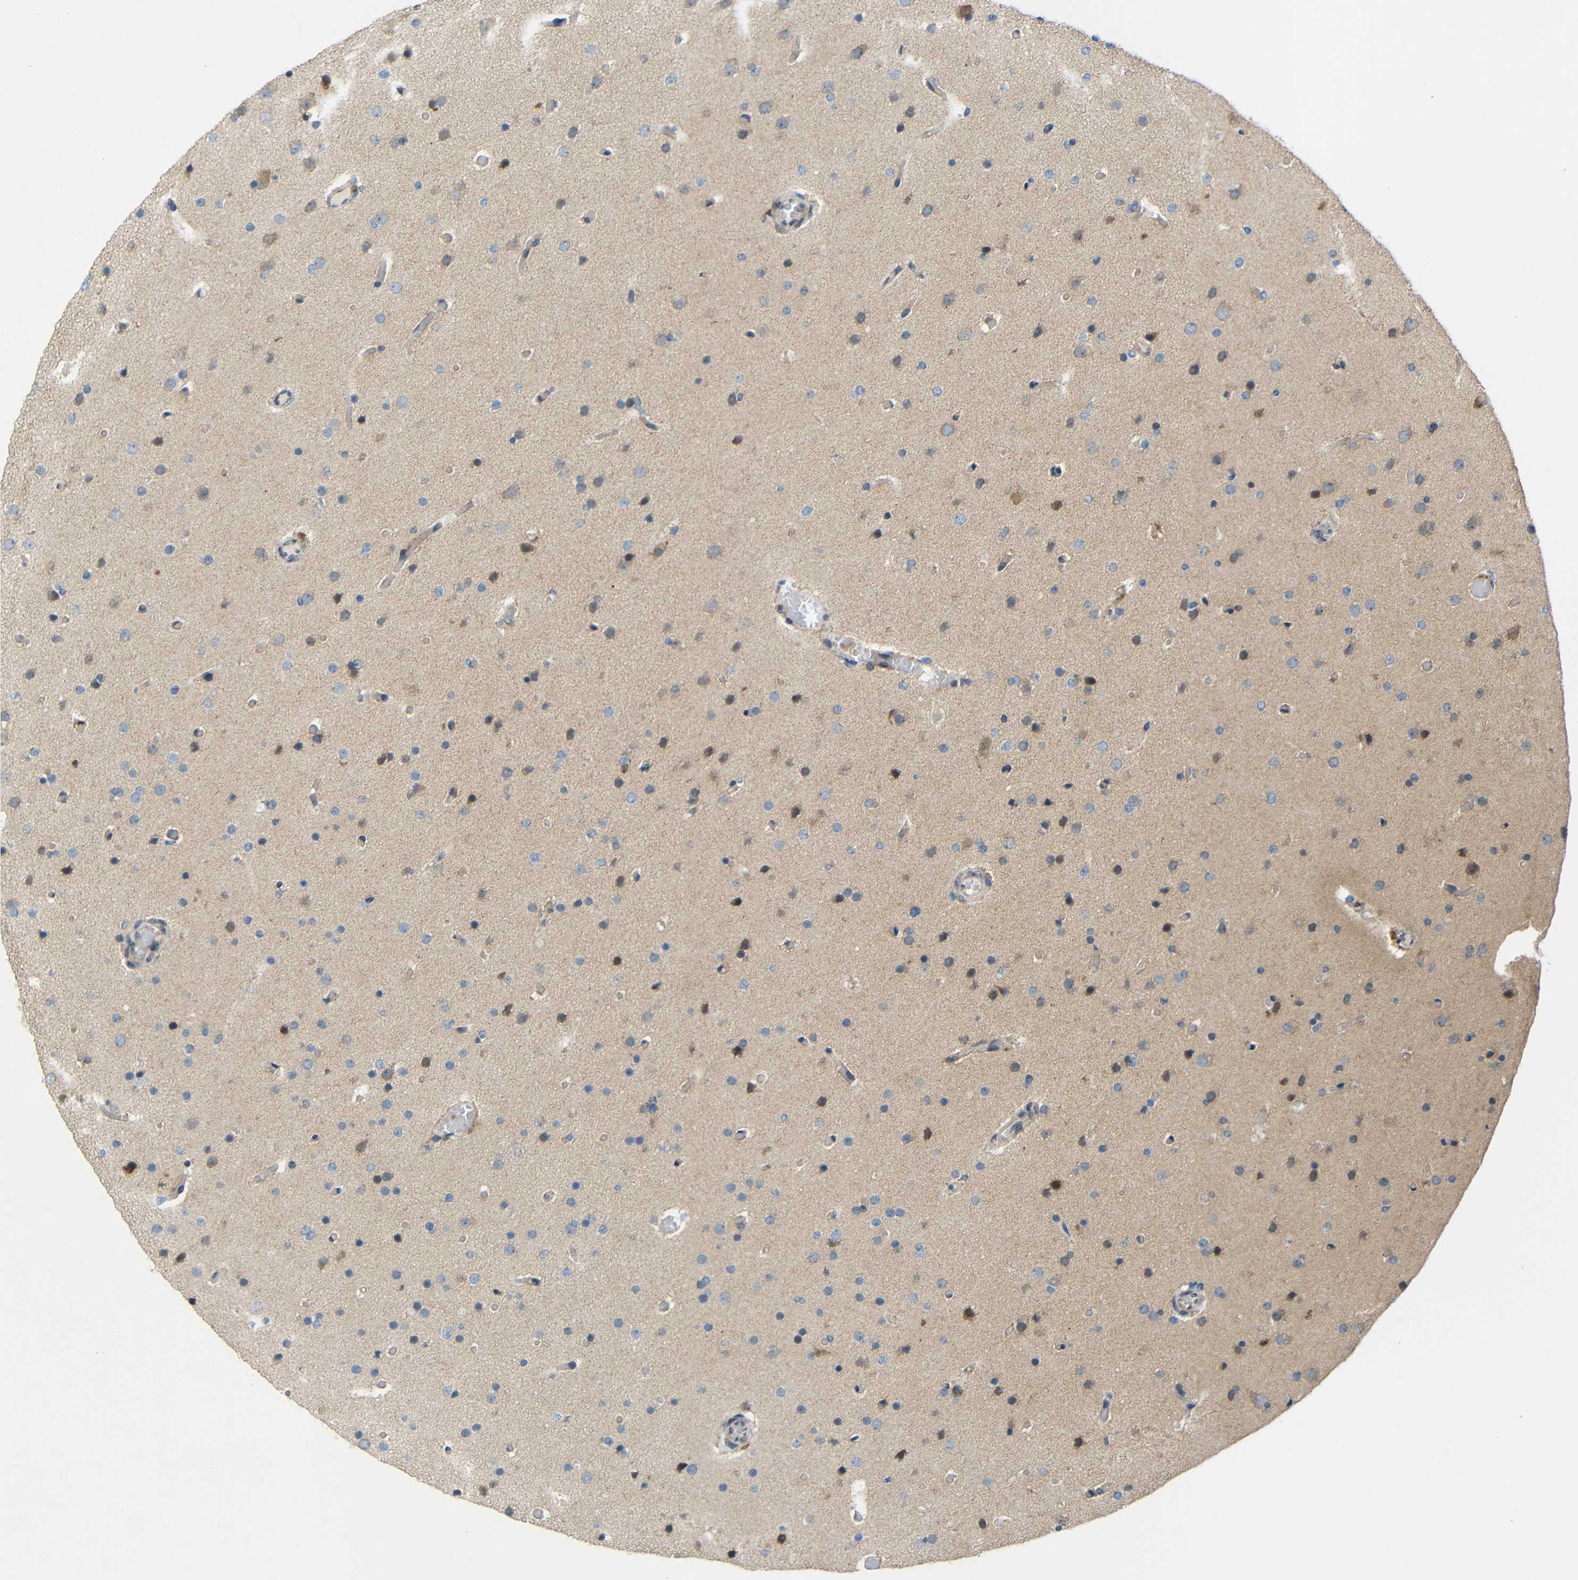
{"staining": {"intensity": "weak", "quantity": "<25%", "location": "cytoplasmic/membranous"}, "tissue": "glioma", "cell_type": "Tumor cells", "image_type": "cancer", "snomed": [{"axis": "morphology", "description": "Glioma, malignant, High grade"}, {"axis": "topography", "description": "Cerebral cortex"}], "caption": "This is a photomicrograph of IHC staining of malignant glioma (high-grade), which shows no staining in tumor cells.", "gene": "TMEM25", "patient": {"sex": "female", "age": 36}}